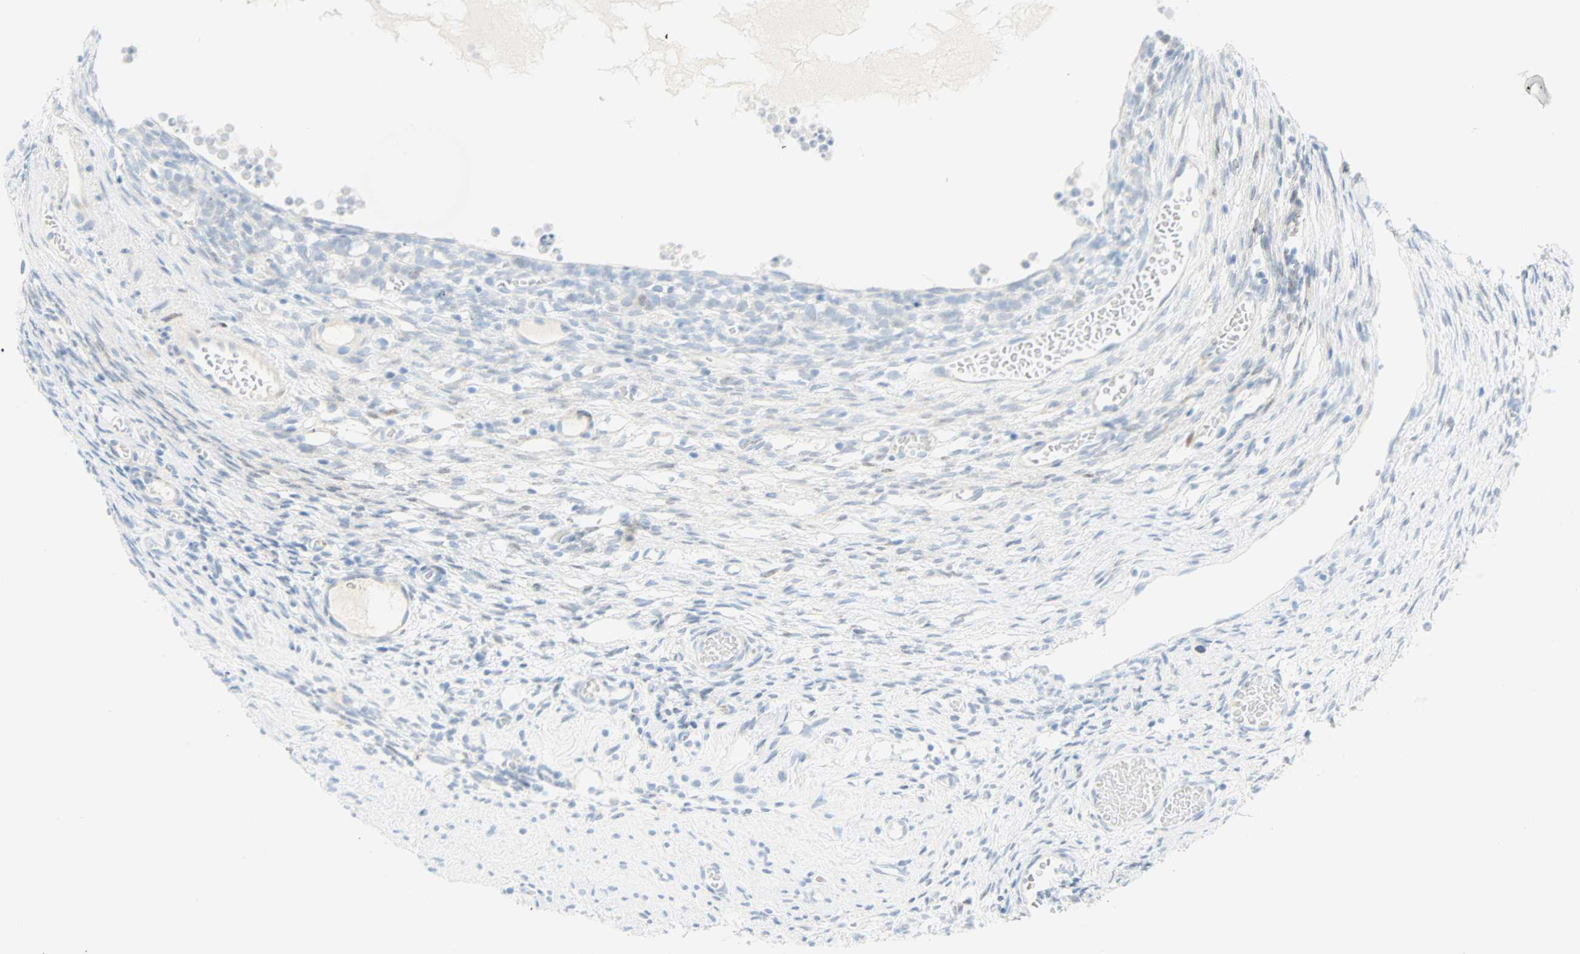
{"staining": {"intensity": "negative", "quantity": "none", "location": "none"}, "tissue": "ovary", "cell_type": "Follicle cells", "image_type": "normal", "snomed": [{"axis": "morphology", "description": "Normal tissue, NOS"}, {"axis": "topography", "description": "Ovary"}], "caption": "A micrograph of ovary stained for a protein shows no brown staining in follicle cells. The staining is performed using DAB brown chromogen with nuclei counter-stained in using hematoxylin.", "gene": "SELENBP1", "patient": {"sex": "female", "age": 35}}